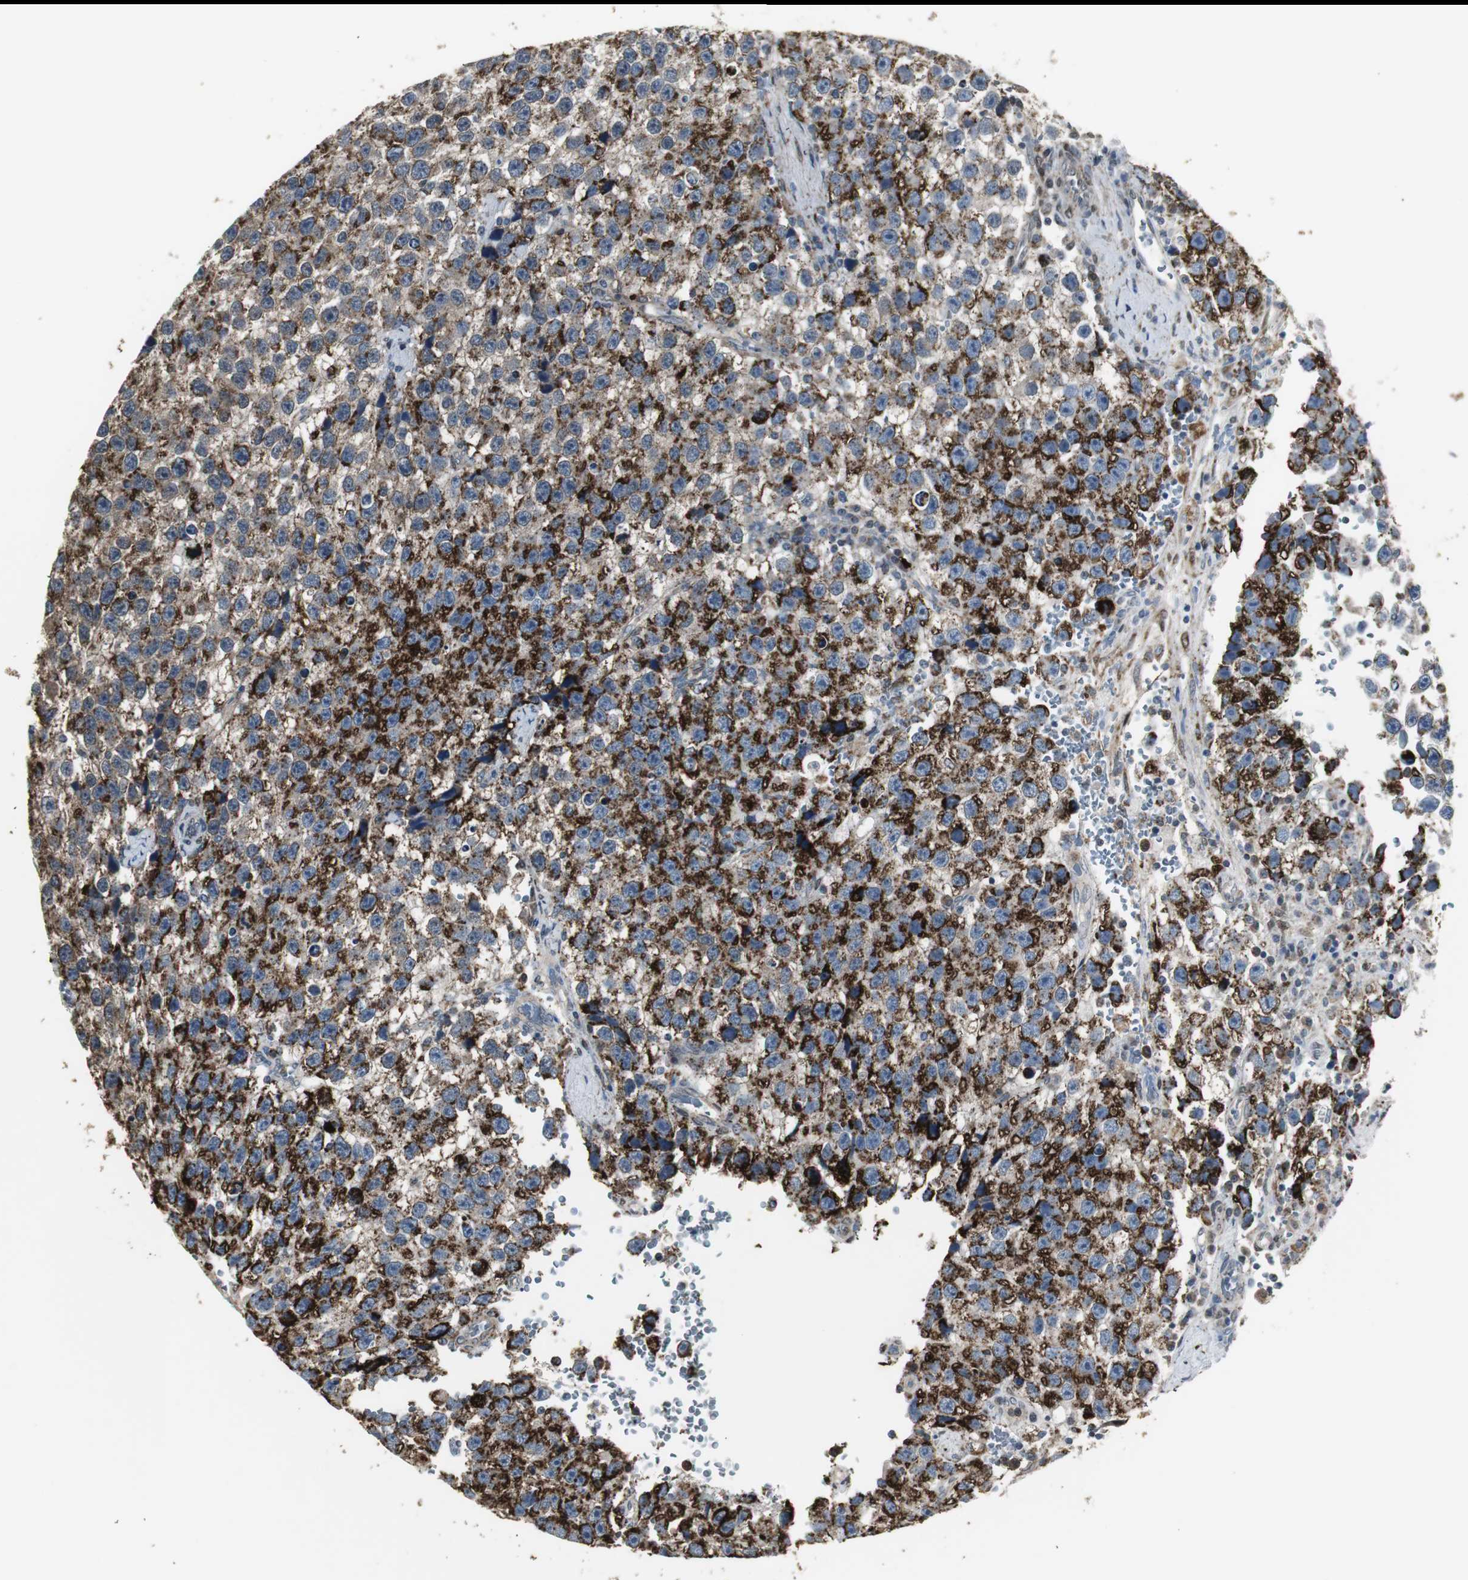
{"staining": {"intensity": "strong", "quantity": ">75%", "location": "cytoplasmic/membranous"}, "tissue": "testis cancer", "cell_type": "Tumor cells", "image_type": "cancer", "snomed": [{"axis": "morphology", "description": "Seminoma, NOS"}, {"axis": "topography", "description": "Testis"}], "caption": "Testis cancer (seminoma) stained with immunohistochemistry (IHC) reveals strong cytoplasmic/membranous expression in approximately >75% of tumor cells.", "gene": "PLIN3", "patient": {"sex": "male", "age": 33}}